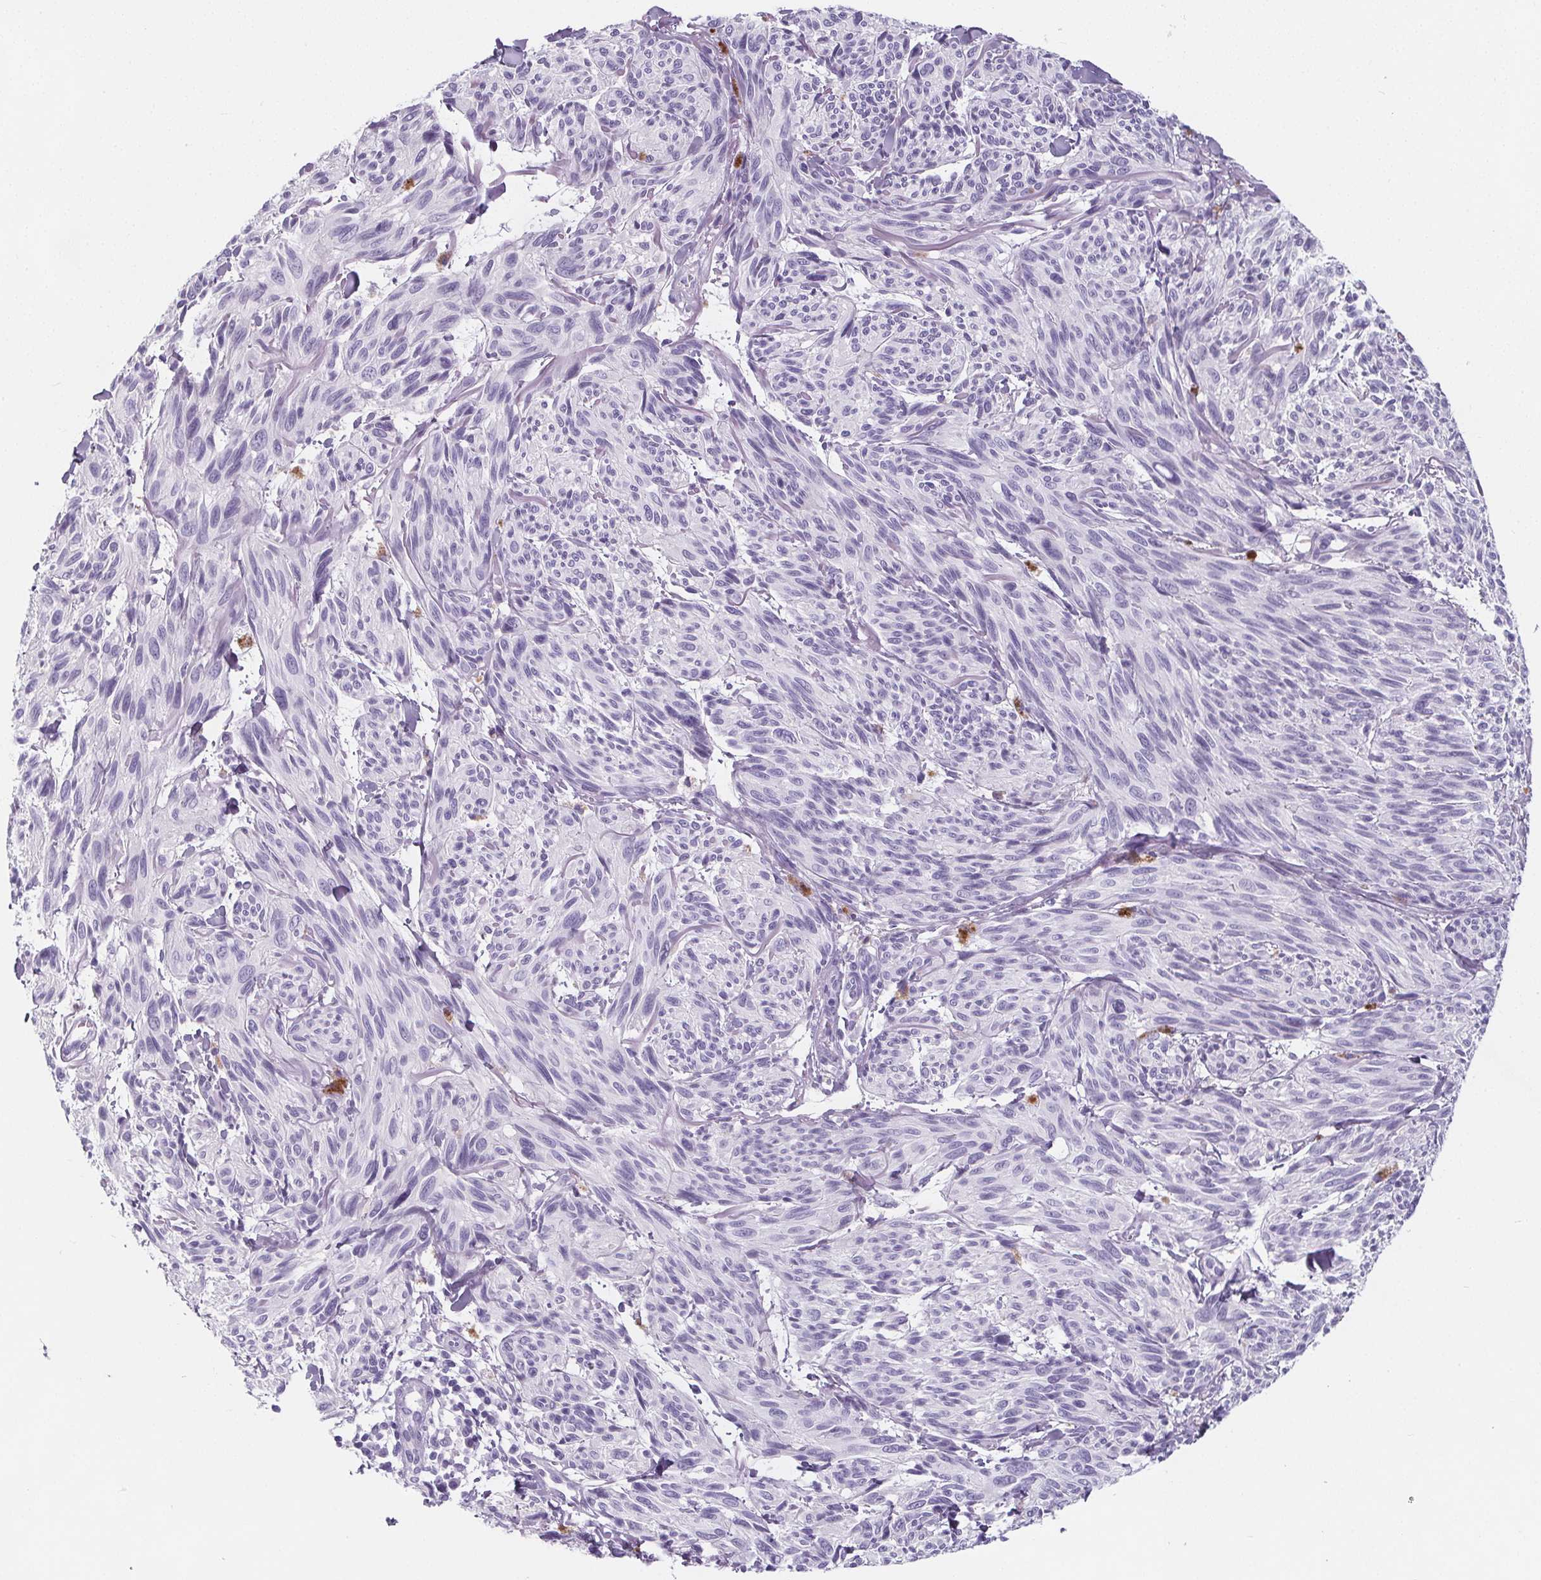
{"staining": {"intensity": "negative", "quantity": "none", "location": "none"}, "tissue": "melanoma", "cell_type": "Tumor cells", "image_type": "cancer", "snomed": [{"axis": "morphology", "description": "Malignant melanoma, NOS"}, {"axis": "topography", "description": "Skin"}], "caption": "High power microscopy micrograph of an IHC histopathology image of melanoma, revealing no significant staining in tumor cells. (Stains: DAB (3,3'-diaminobenzidine) IHC with hematoxylin counter stain, Microscopy: brightfield microscopy at high magnification).", "gene": "ADRB1", "patient": {"sex": "male", "age": 79}}